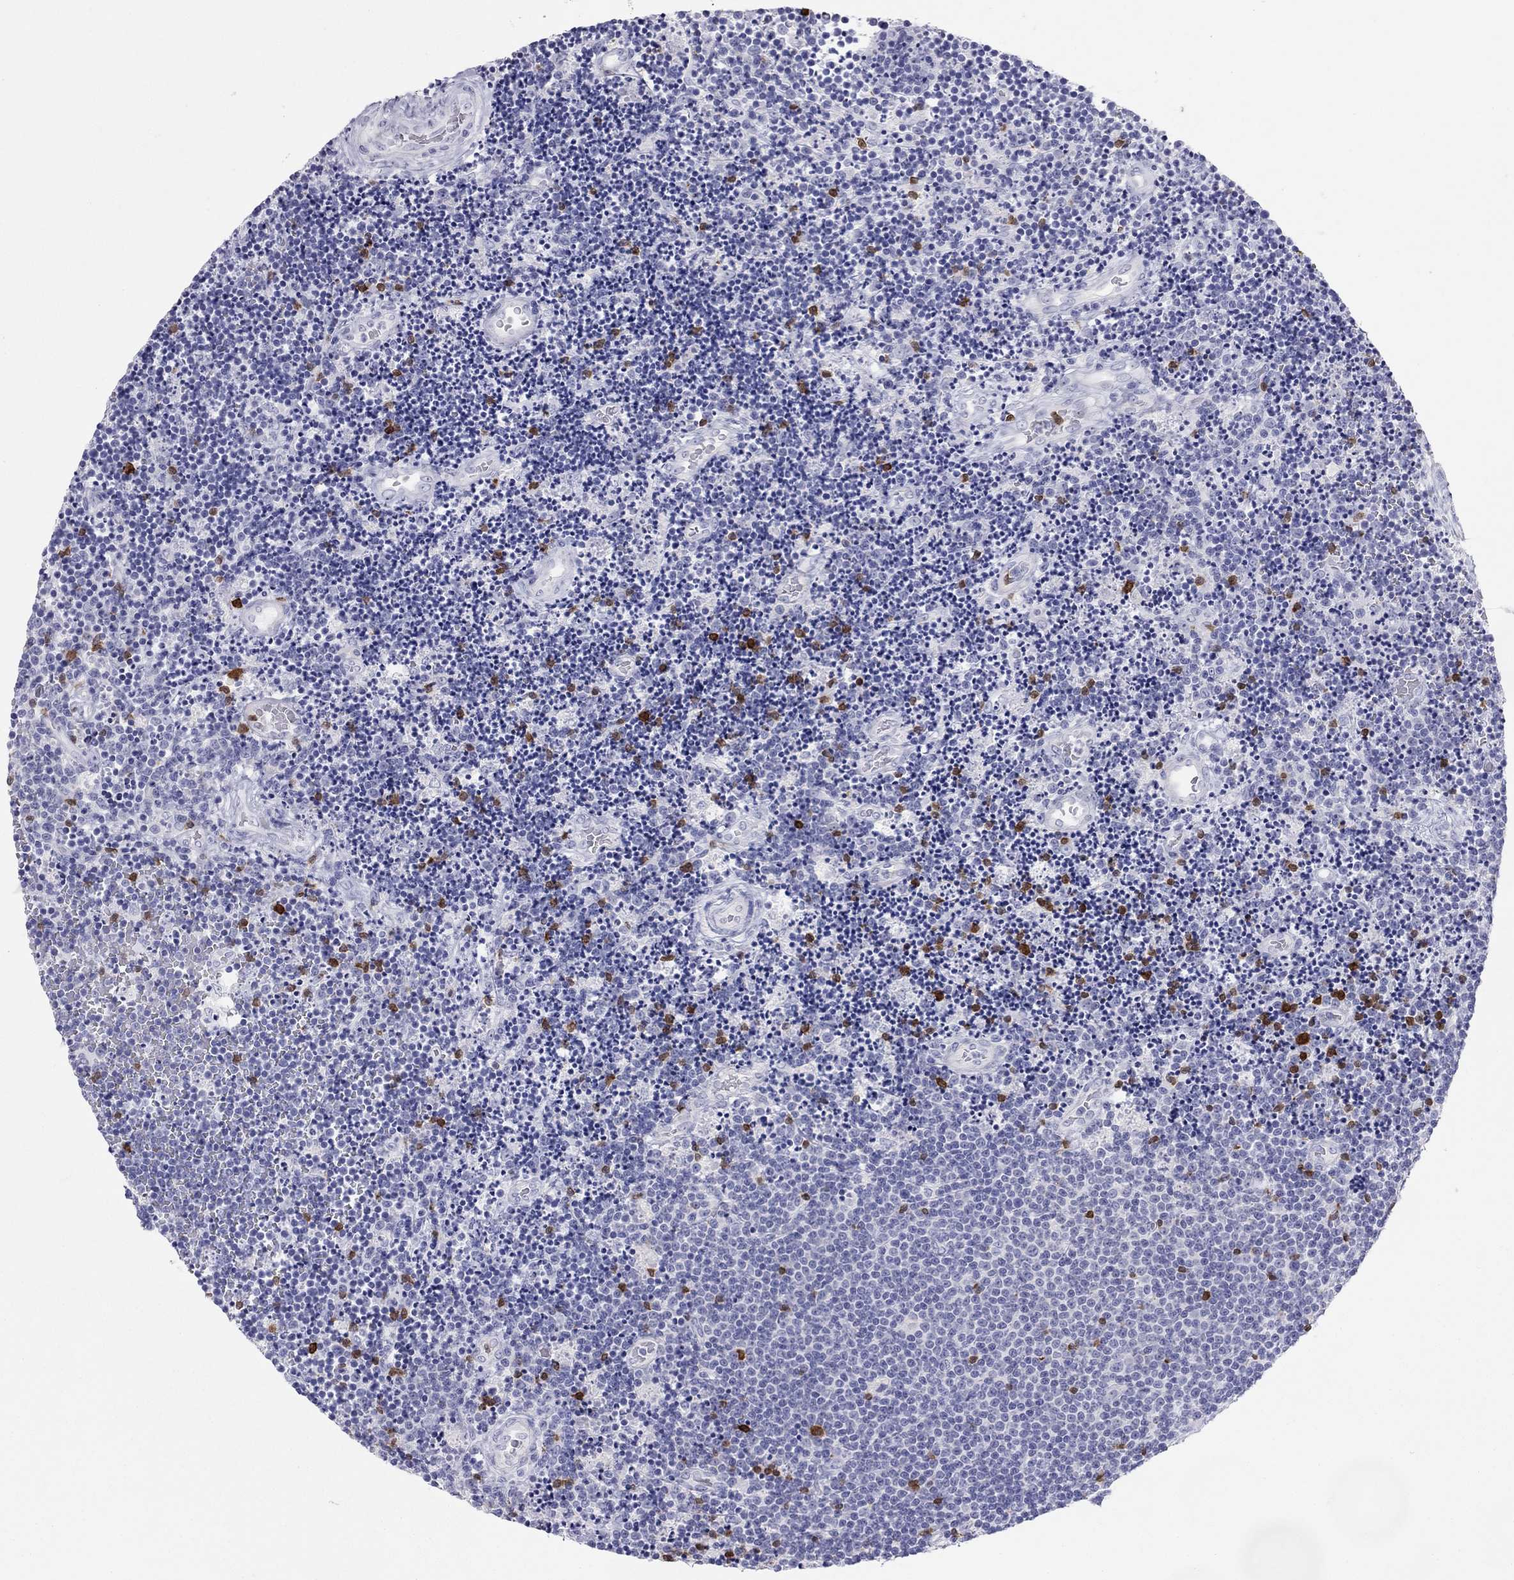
{"staining": {"intensity": "negative", "quantity": "none", "location": "none"}, "tissue": "lymphoma", "cell_type": "Tumor cells", "image_type": "cancer", "snomed": [{"axis": "morphology", "description": "Malignant lymphoma, non-Hodgkin's type, Low grade"}, {"axis": "topography", "description": "Brain"}], "caption": "This is an IHC image of human lymphoma. There is no expression in tumor cells.", "gene": "SH2D2A", "patient": {"sex": "female", "age": 66}}